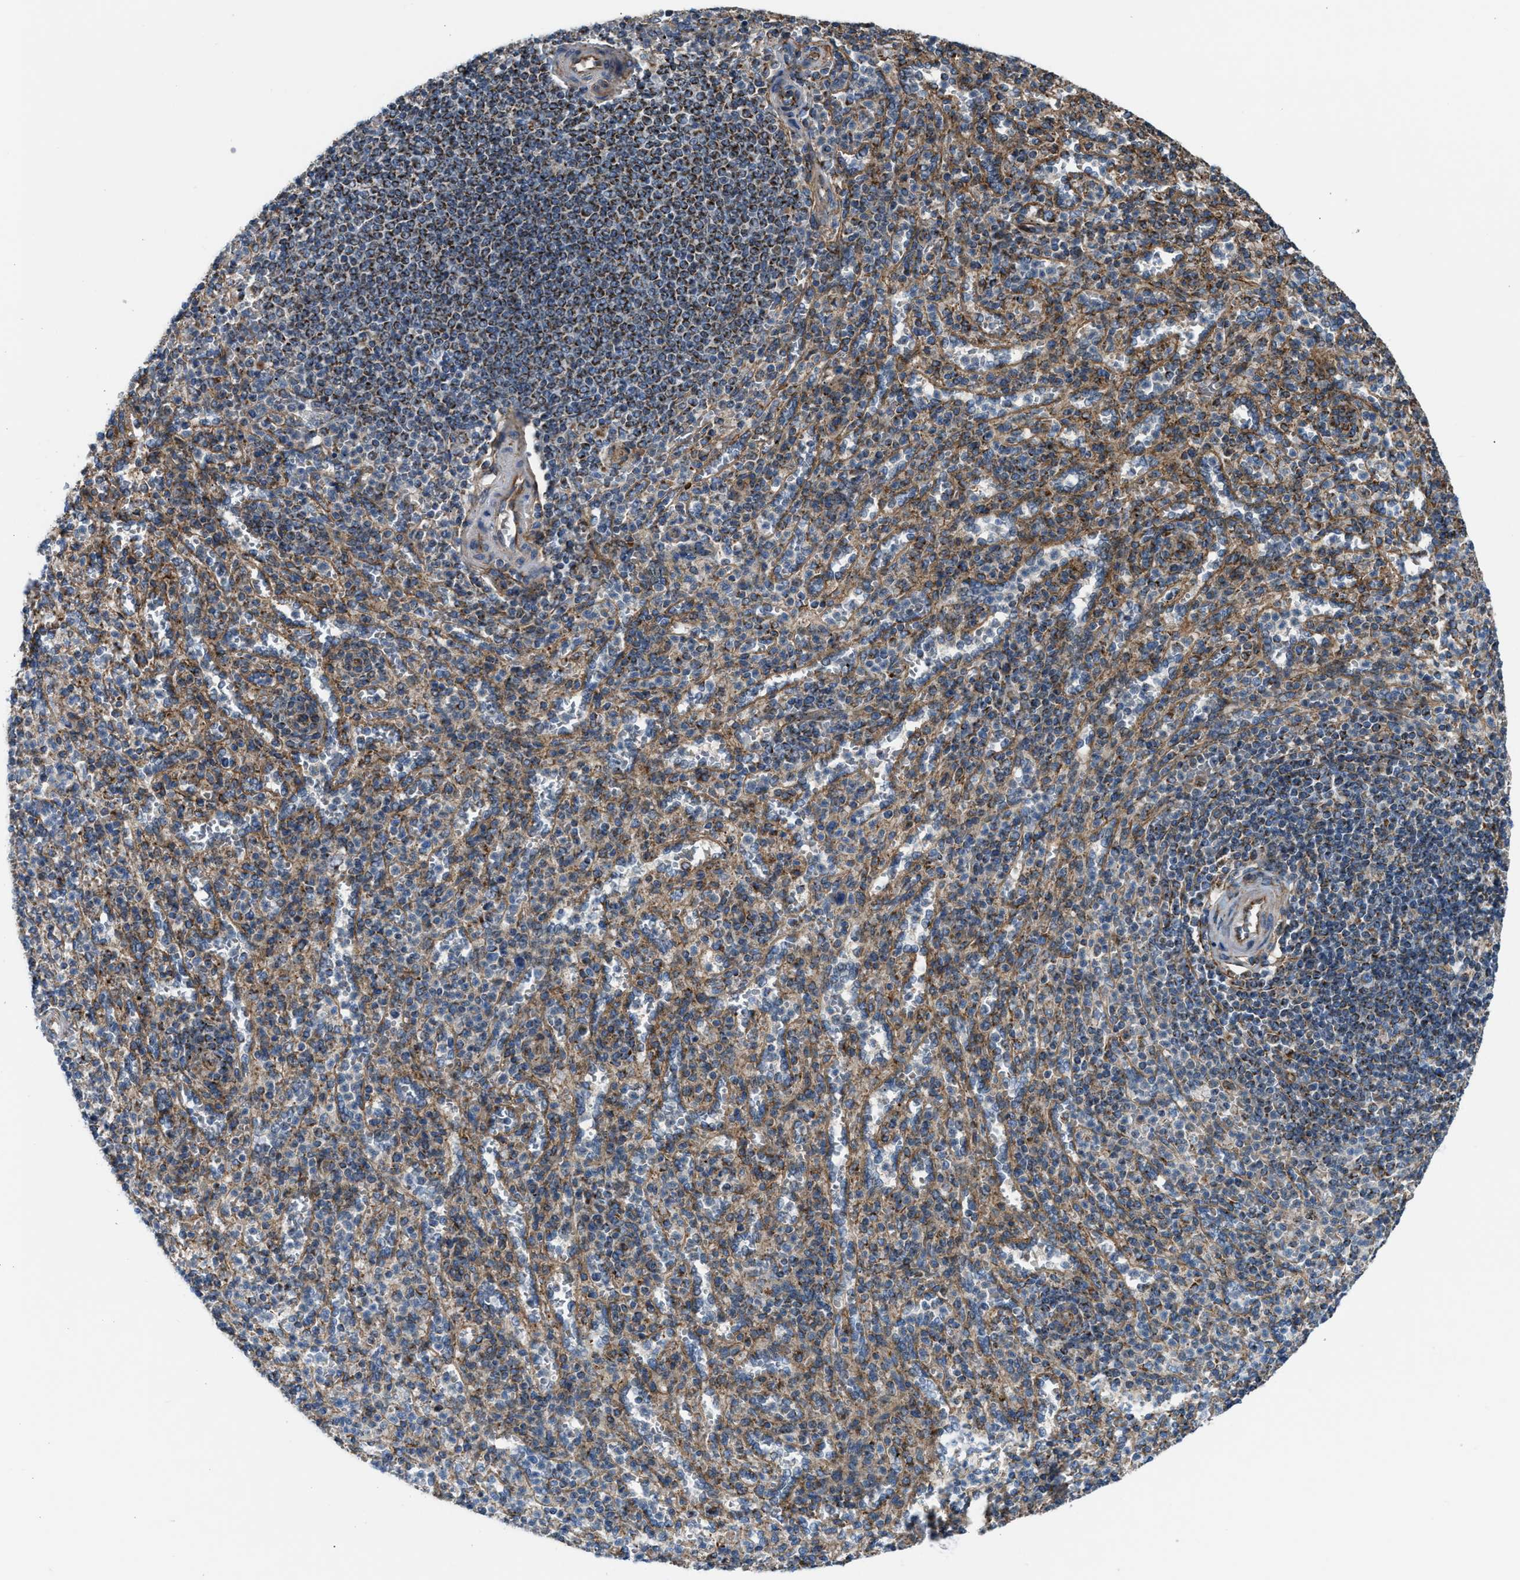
{"staining": {"intensity": "moderate", "quantity": "25%-75%", "location": "cytoplasmic/membranous"}, "tissue": "spleen", "cell_type": "Cells in red pulp", "image_type": "normal", "snomed": [{"axis": "morphology", "description": "Normal tissue, NOS"}, {"axis": "topography", "description": "Spleen"}], "caption": "Spleen stained with DAB (3,3'-diaminobenzidine) immunohistochemistry shows medium levels of moderate cytoplasmic/membranous expression in about 25%-75% of cells in red pulp.", "gene": "SLC10A3", "patient": {"sex": "male", "age": 36}}